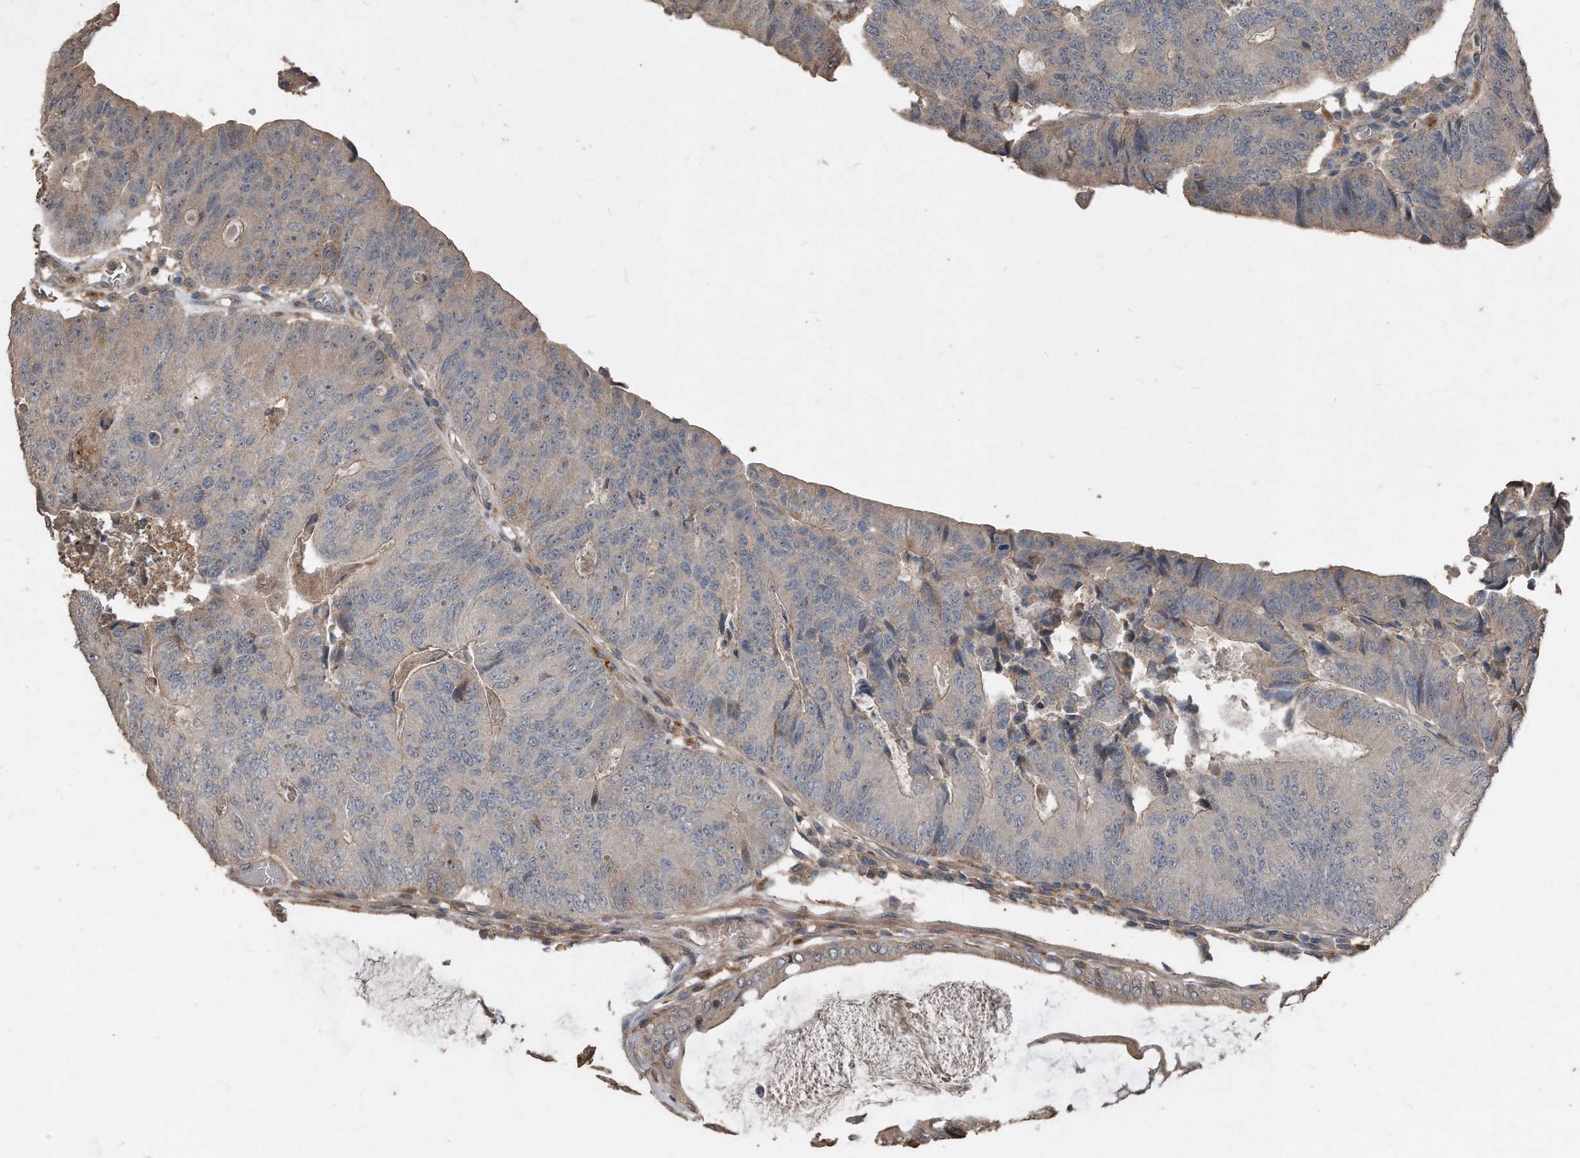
{"staining": {"intensity": "weak", "quantity": "<25%", "location": "cytoplasmic/membranous"}, "tissue": "colorectal cancer", "cell_type": "Tumor cells", "image_type": "cancer", "snomed": [{"axis": "morphology", "description": "Adenocarcinoma, NOS"}, {"axis": "topography", "description": "Colon"}], "caption": "Photomicrograph shows no significant protein expression in tumor cells of colorectal cancer. Nuclei are stained in blue.", "gene": "ANKRD10", "patient": {"sex": "female", "age": 67}}